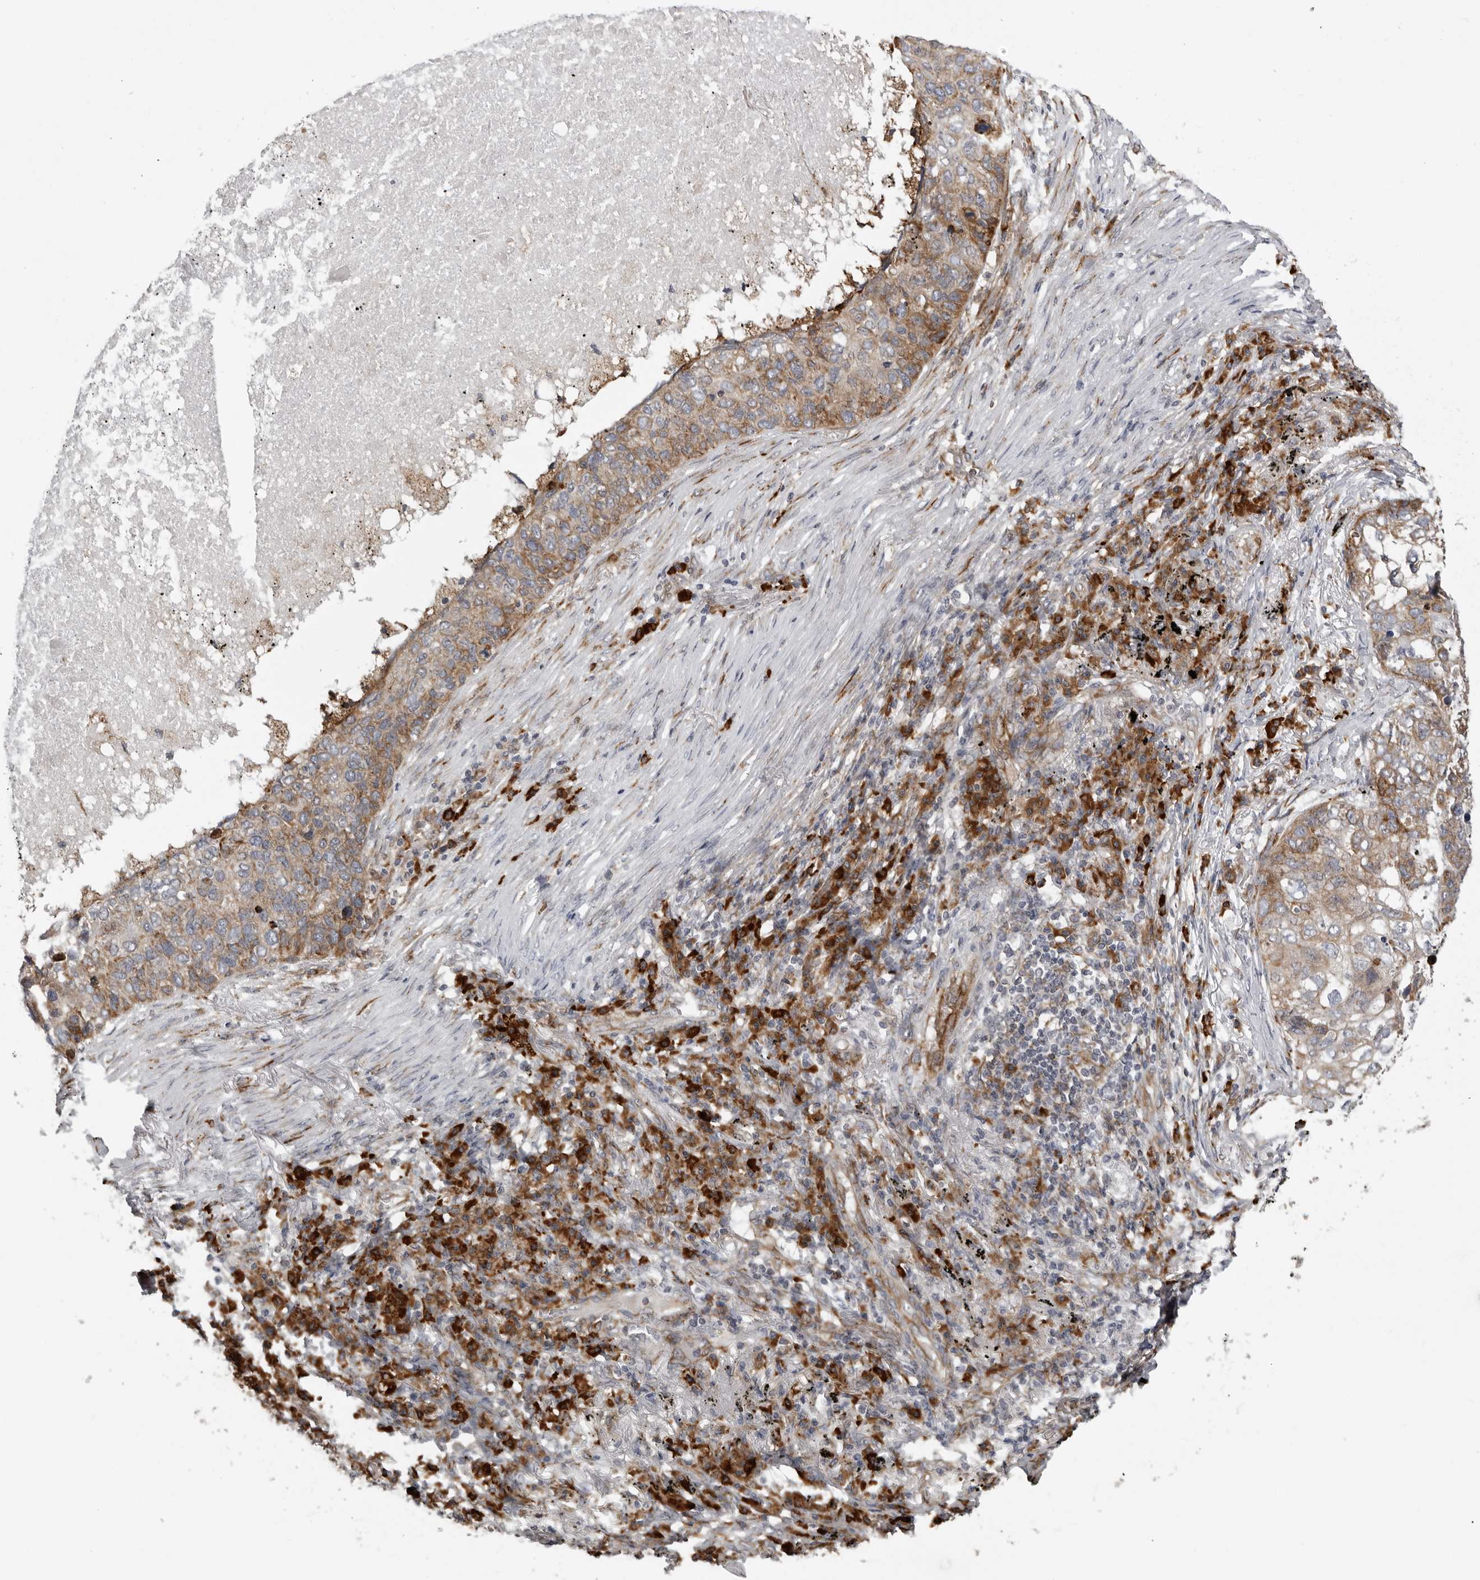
{"staining": {"intensity": "moderate", "quantity": "25%-75%", "location": "cytoplasmic/membranous"}, "tissue": "lung cancer", "cell_type": "Tumor cells", "image_type": "cancer", "snomed": [{"axis": "morphology", "description": "Squamous cell carcinoma, NOS"}, {"axis": "topography", "description": "Lung"}], "caption": "Protein positivity by immunohistochemistry (IHC) reveals moderate cytoplasmic/membranous positivity in about 25%-75% of tumor cells in lung cancer (squamous cell carcinoma). (IHC, brightfield microscopy, high magnification).", "gene": "ALPK2", "patient": {"sex": "female", "age": 63}}